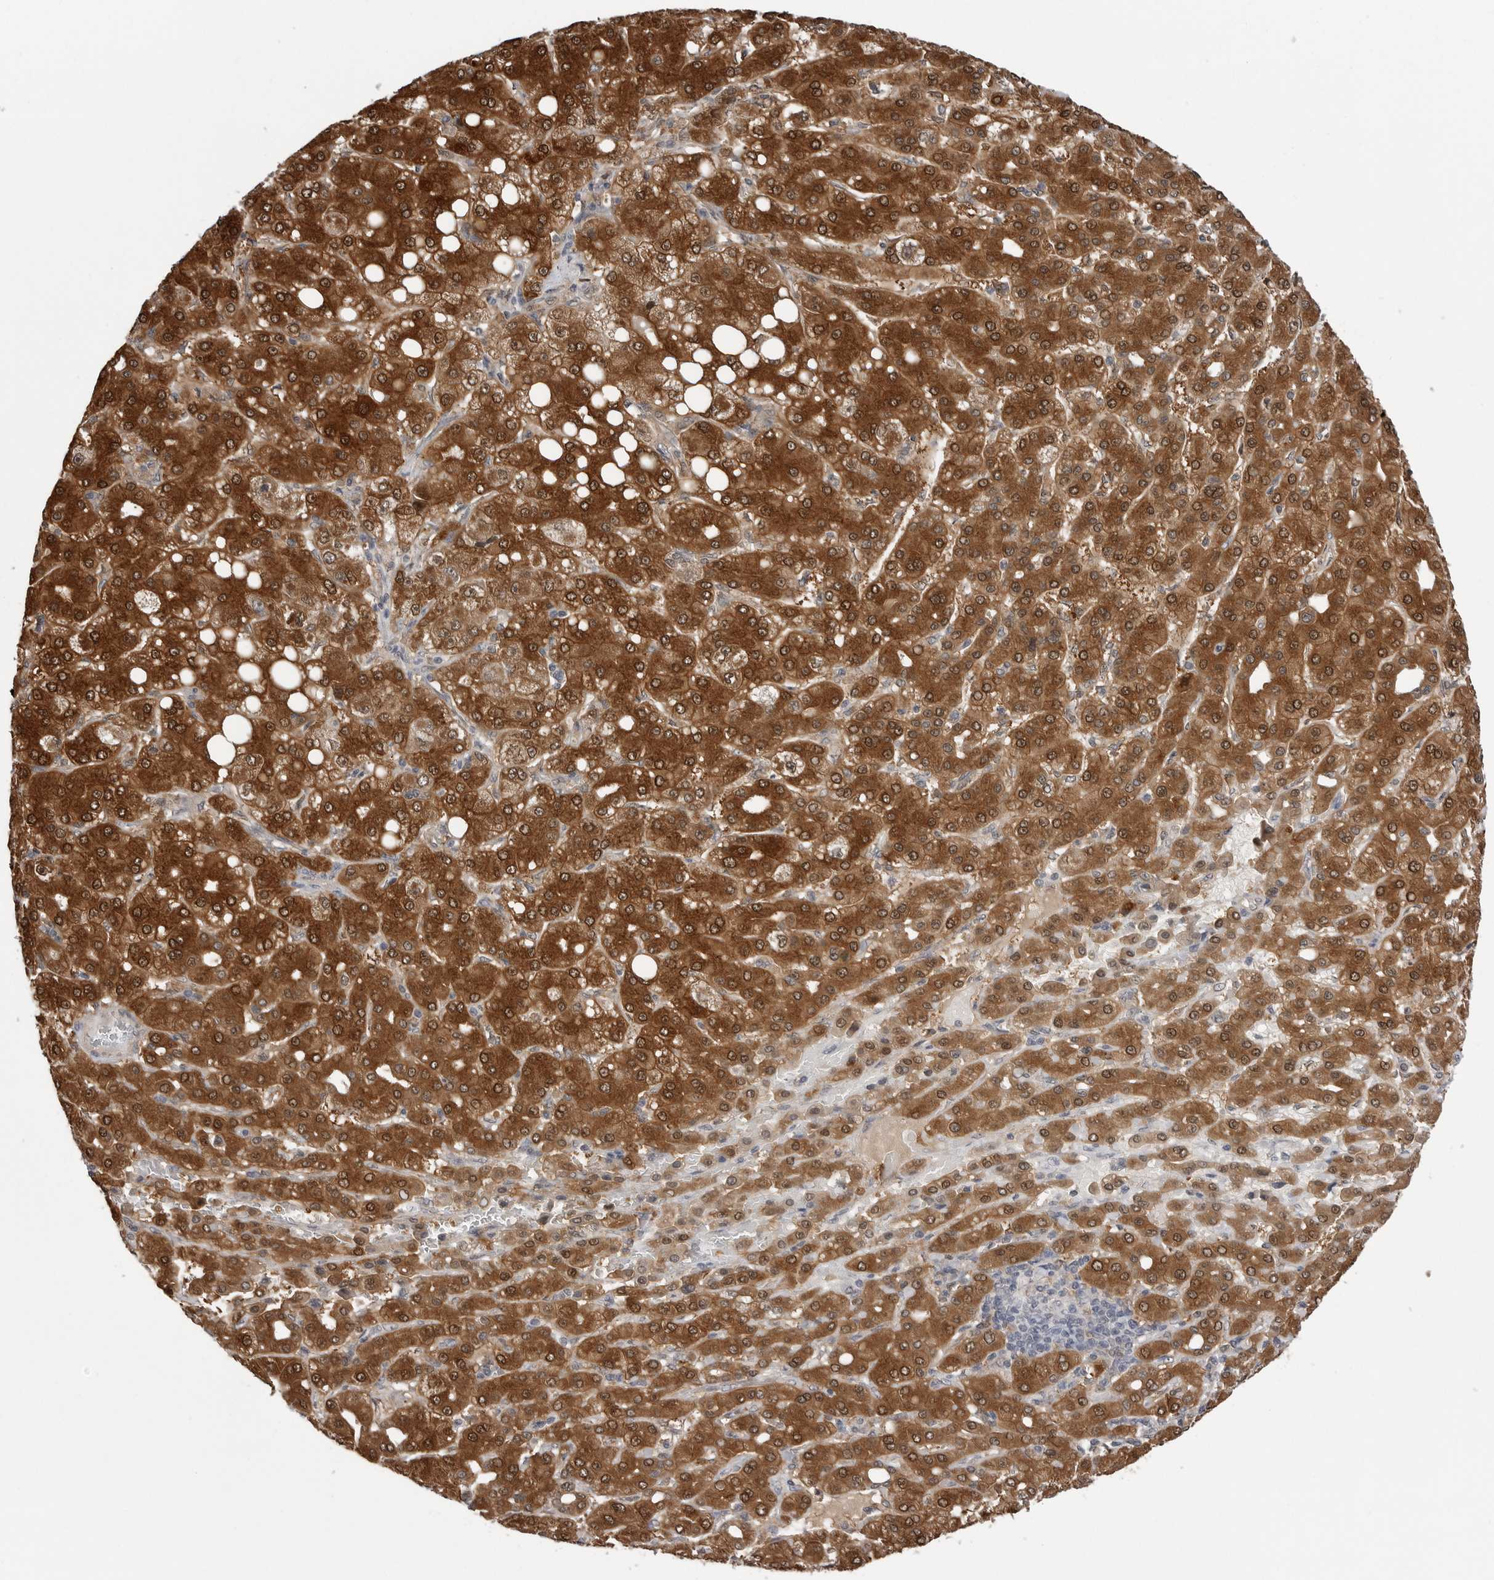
{"staining": {"intensity": "strong", "quantity": ">75%", "location": "cytoplasmic/membranous,nuclear"}, "tissue": "liver cancer", "cell_type": "Tumor cells", "image_type": "cancer", "snomed": [{"axis": "morphology", "description": "Carcinoma, Hepatocellular, NOS"}, {"axis": "topography", "description": "Liver"}], "caption": "This photomicrograph demonstrates immunohistochemistry staining of liver cancer (hepatocellular carcinoma), with high strong cytoplasmic/membranous and nuclear expression in approximately >75% of tumor cells.", "gene": "PNPO", "patient": {"sex": "male", "age": 65}}